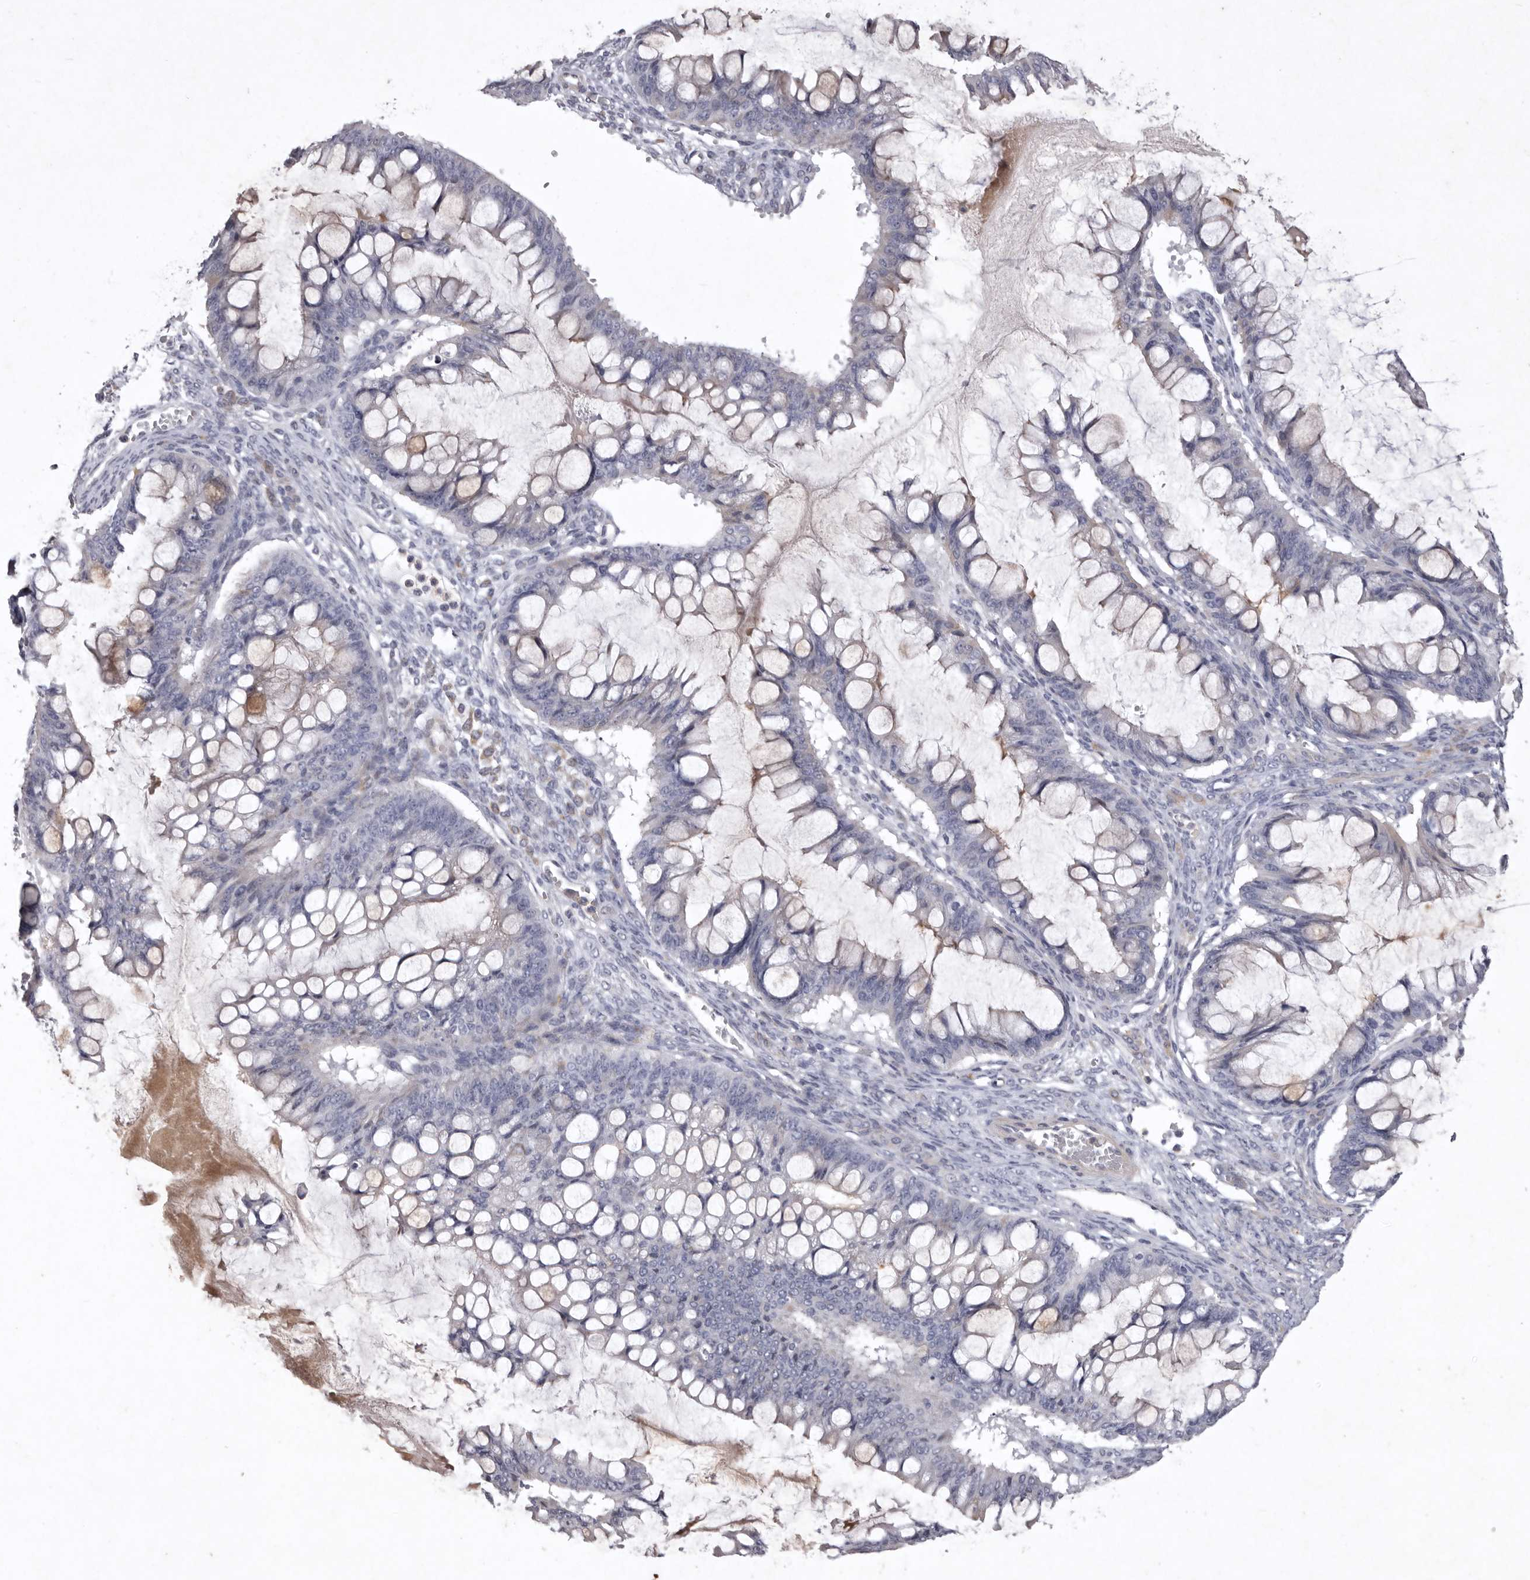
{"staining": {"intensity": "weak", "quantity": "<25%", "location": "cytoplasmic/membranous"}, "tissue": "ovarian cancer", "cell_type": "Tumor cells", "image_type": "cancer", "snomed": [{"axis": "morphology", "description": "Cystadenocarcinoma, mucinous, NOS"}, {"axis": "topography", "description": "Ovary"}], "caption": "Ovarian cancer was stained to show a protein in brown. There is no significant positivity in tumor cells. (DAB immunohistochemistry visualized using brightfield microscopy, high magnification).", "gene": "NKAIN4", "patient": {"sex": "female", "age": 73}}